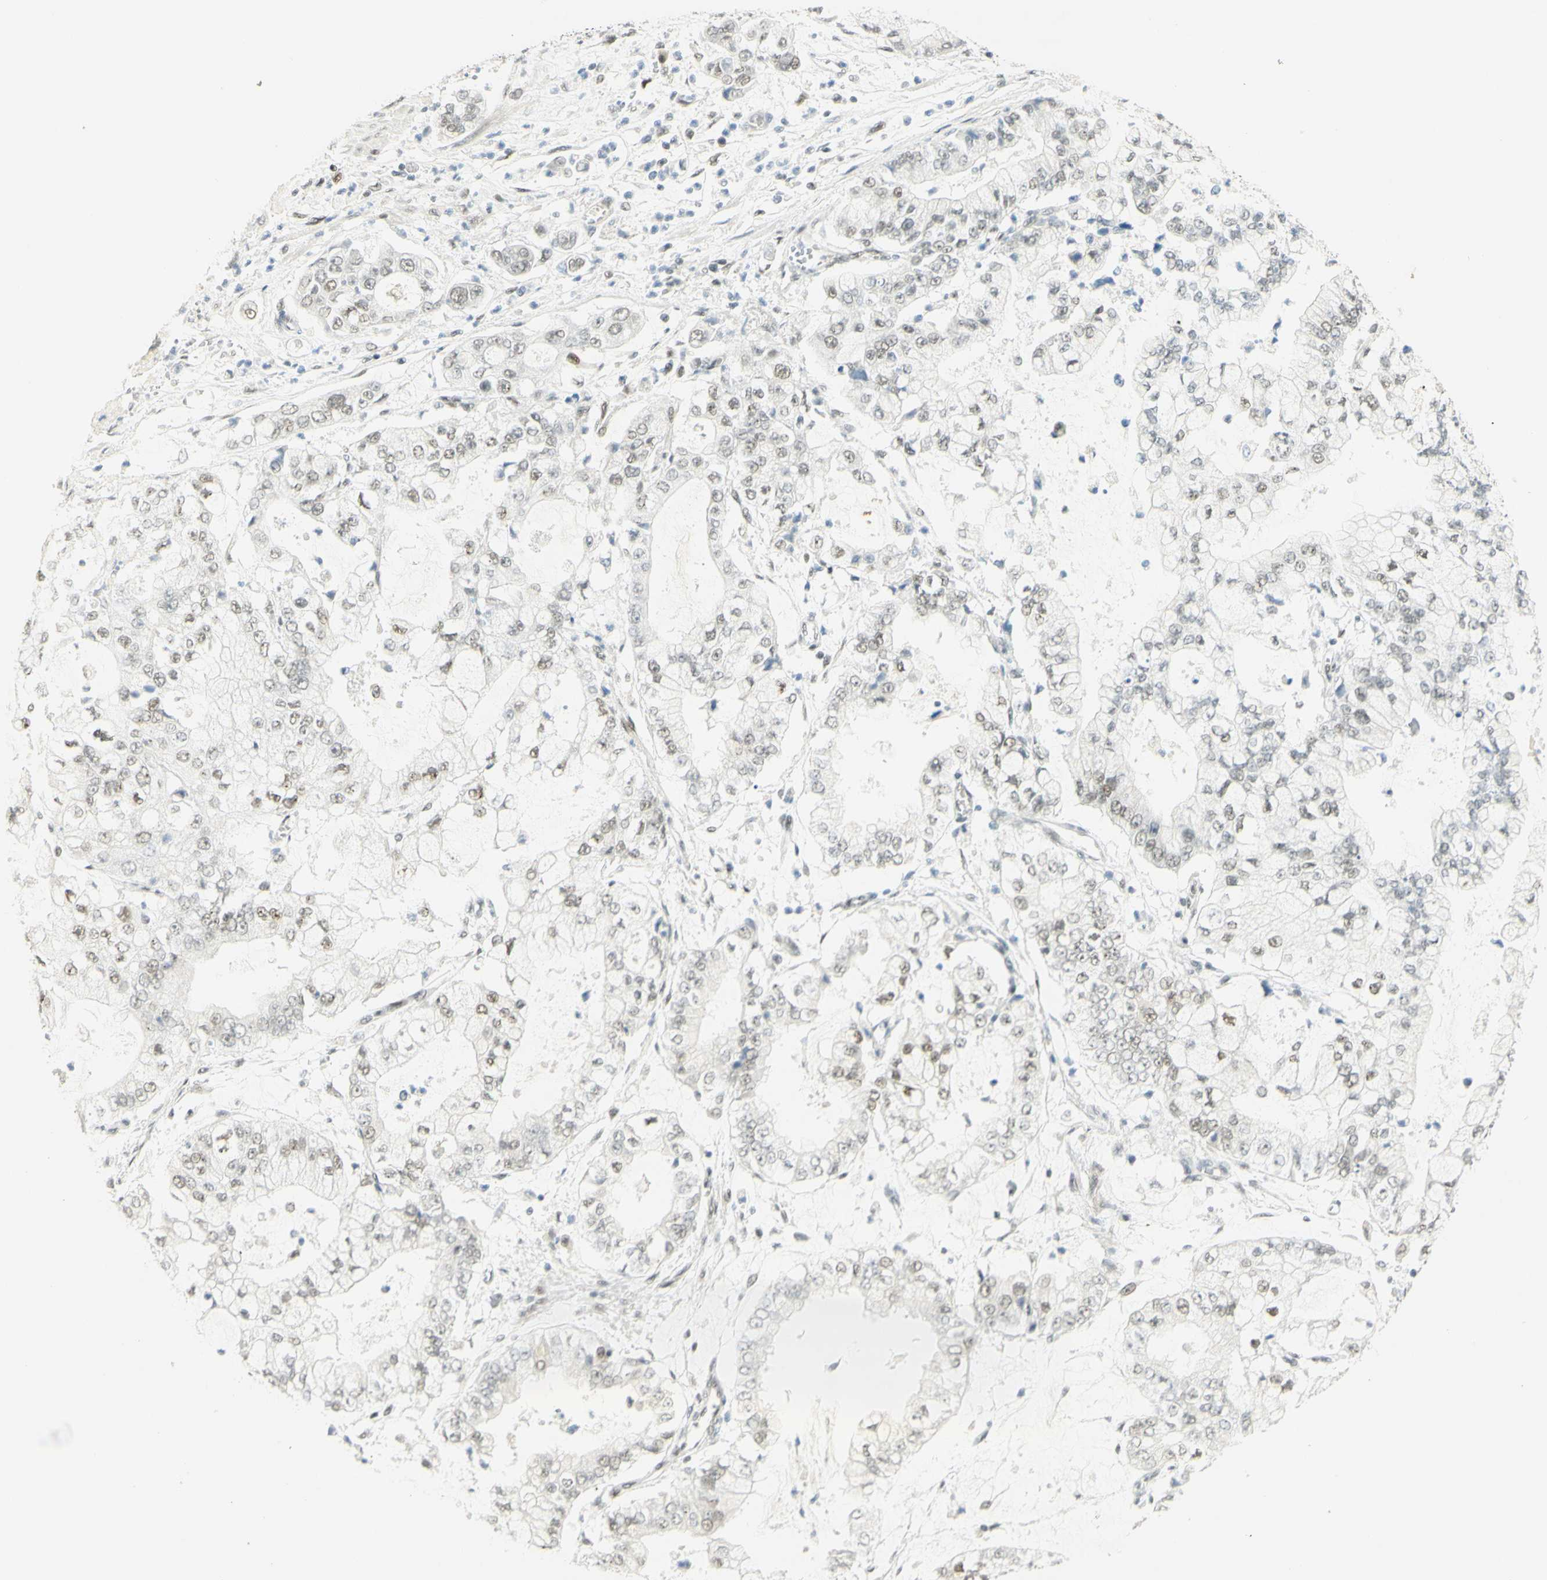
{"staining": {"intensity": "weak", "quantity": ">75%", "location": "nuclear"}, "tissue": "stomach cancer", "cell_type": "Tumor cells", "image_type": "cancer", "snomed": [{"axis": "morphology", "description": "Adenocarcinoma, NOS"}, {"axis": "topography", "description": "Stomach"}], "caption": "This histopathology image exhibits immunohistochemistry (IHC) staining of human adenocarcinoma (stomach), with low weak nuclear staining in about >75% of tumor cells.", "gene": "PMS2", "patient": {"sex": "male", "age": 76}}